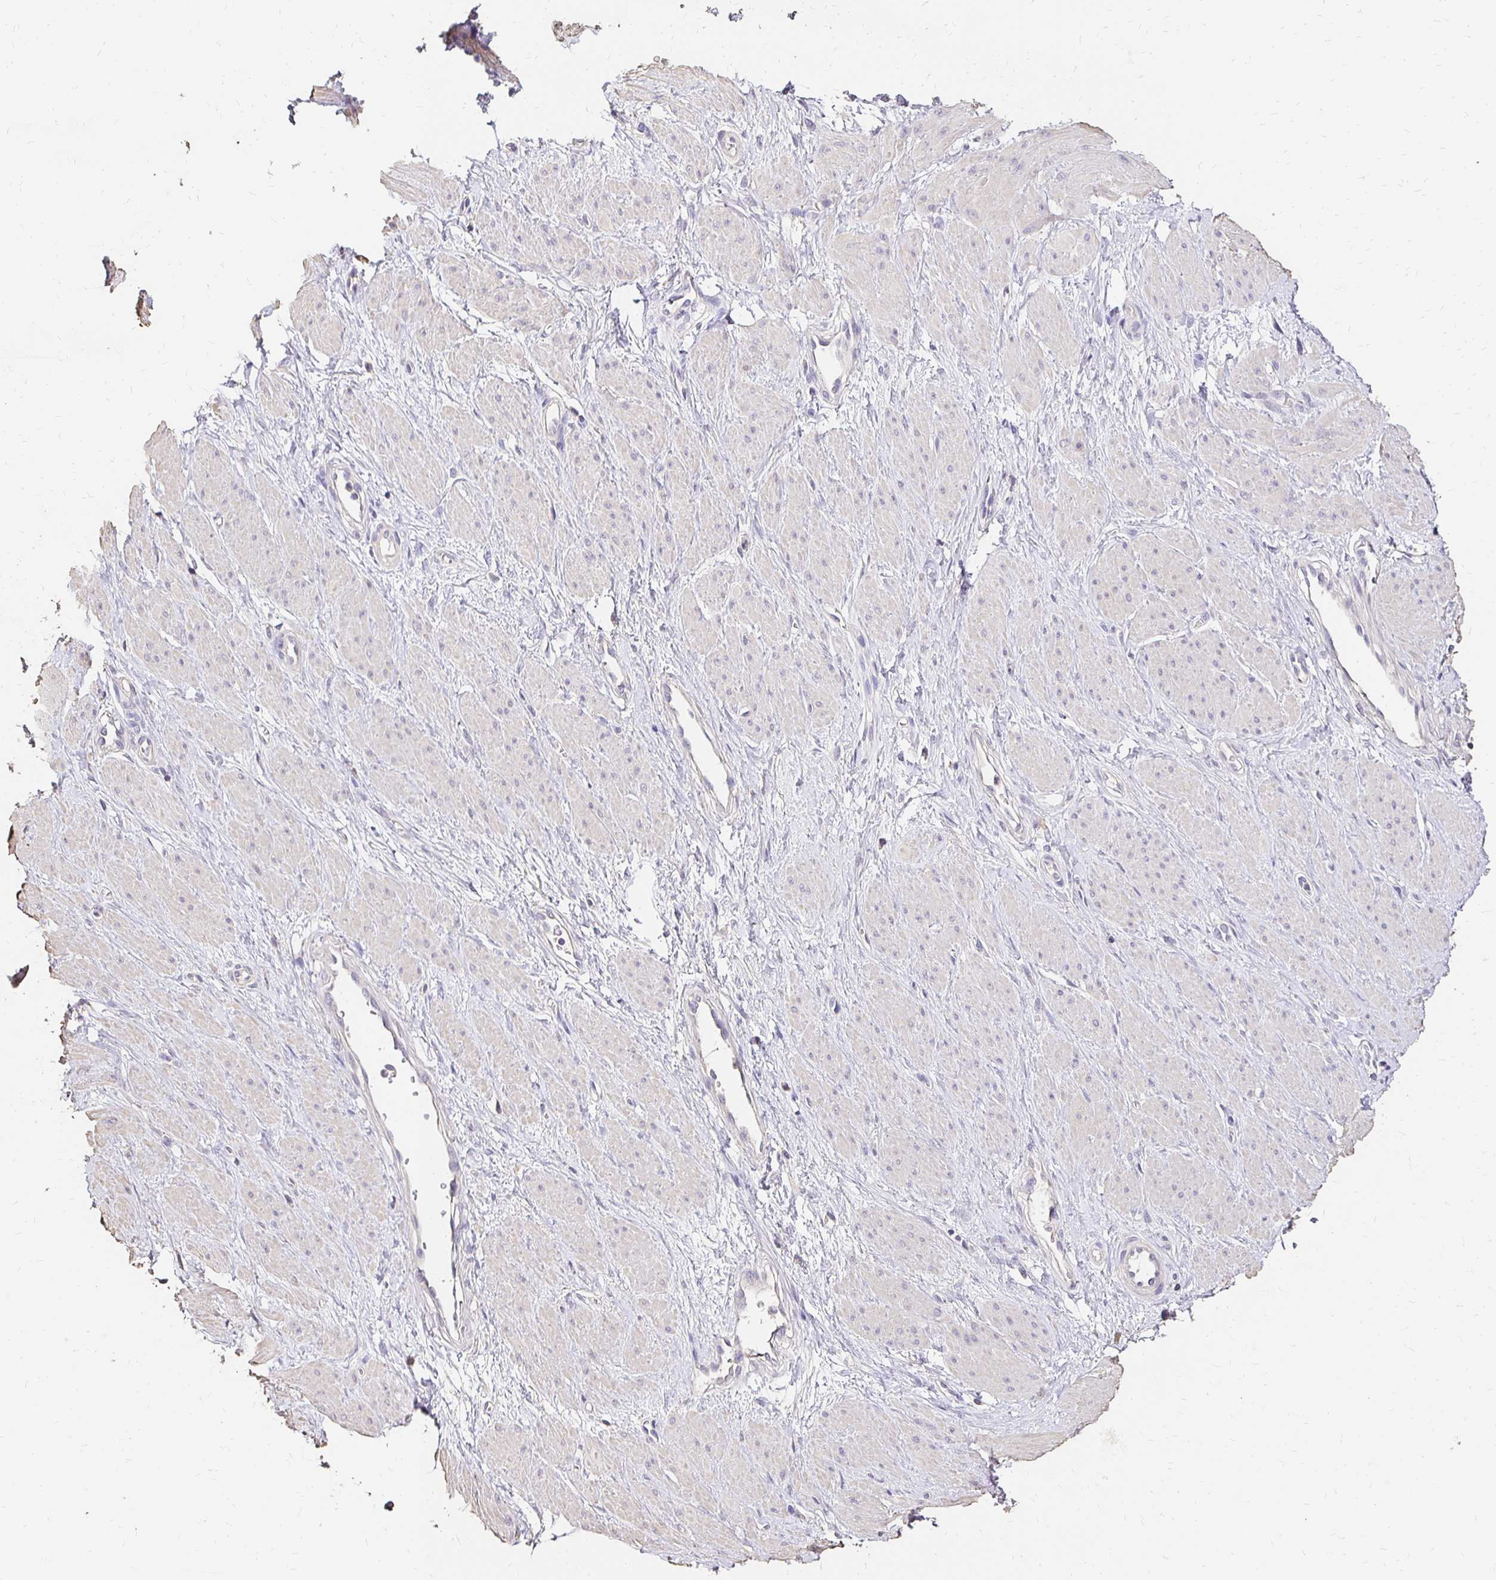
{"staining": {"intensity": "negative", "quantity": "none", "location": "none"}, "tissue": "smooth muscle", "cell_type": "Smooth muscle cells", "image_type": "normal", "snomed": [{"axis": "morphology", "description": "Normal tissue, NOS"}, {"axis": "topography", "description": "Smooth muscle"}, {"axis": "topography", "description": "Uterus"}], "caption": "IHC image of normal human smooth muscle stained for a protein (brown), which demonstrates no expression in smooth muscle cells.", "gene": "UGT1A6", "patient": {"sex": "female", "age": 39}}